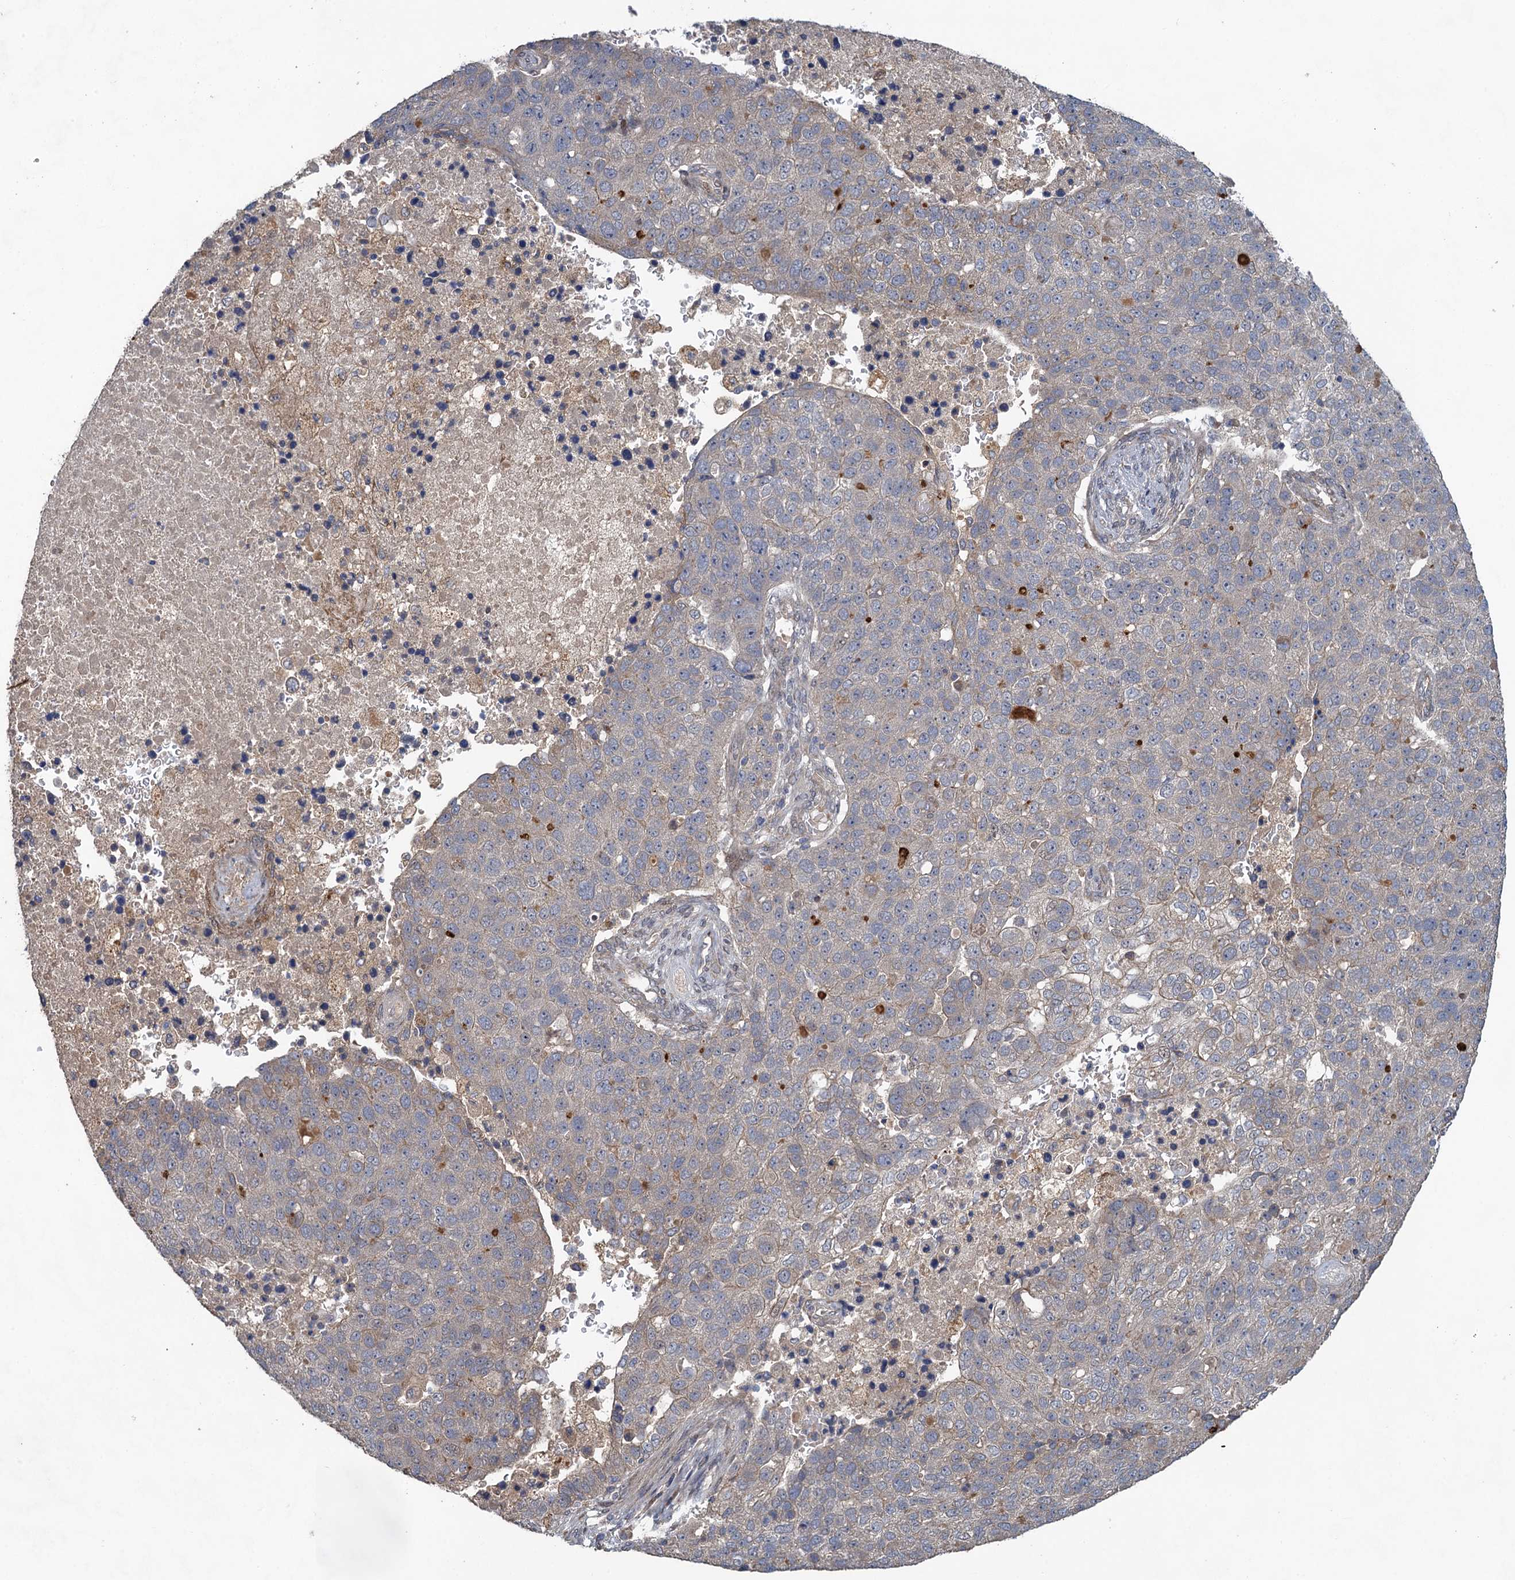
{"staining": {"intensity": "negative", "quantity": "none", "location": "none"}, "tissue": "pancreatic cancer", "cell_type": "Tumor cells", "image_type": "cancer", "snomed": [{"axis": "morphology", "description": "Adenocarcinoma, NOS"}, {"axis": "topography", "description": "Pancreas"}], "caption": "Immunohistochemistry photomicrograph of neoplastic tissue: pancreatic cancer (adenocarcinoma) stained with DAB (3,3'-diaminobenzidine) reveals no significant protein expression in tumor cells.", "gene": "NUDT22", "patient": {"sex": "female", "age": 61}}